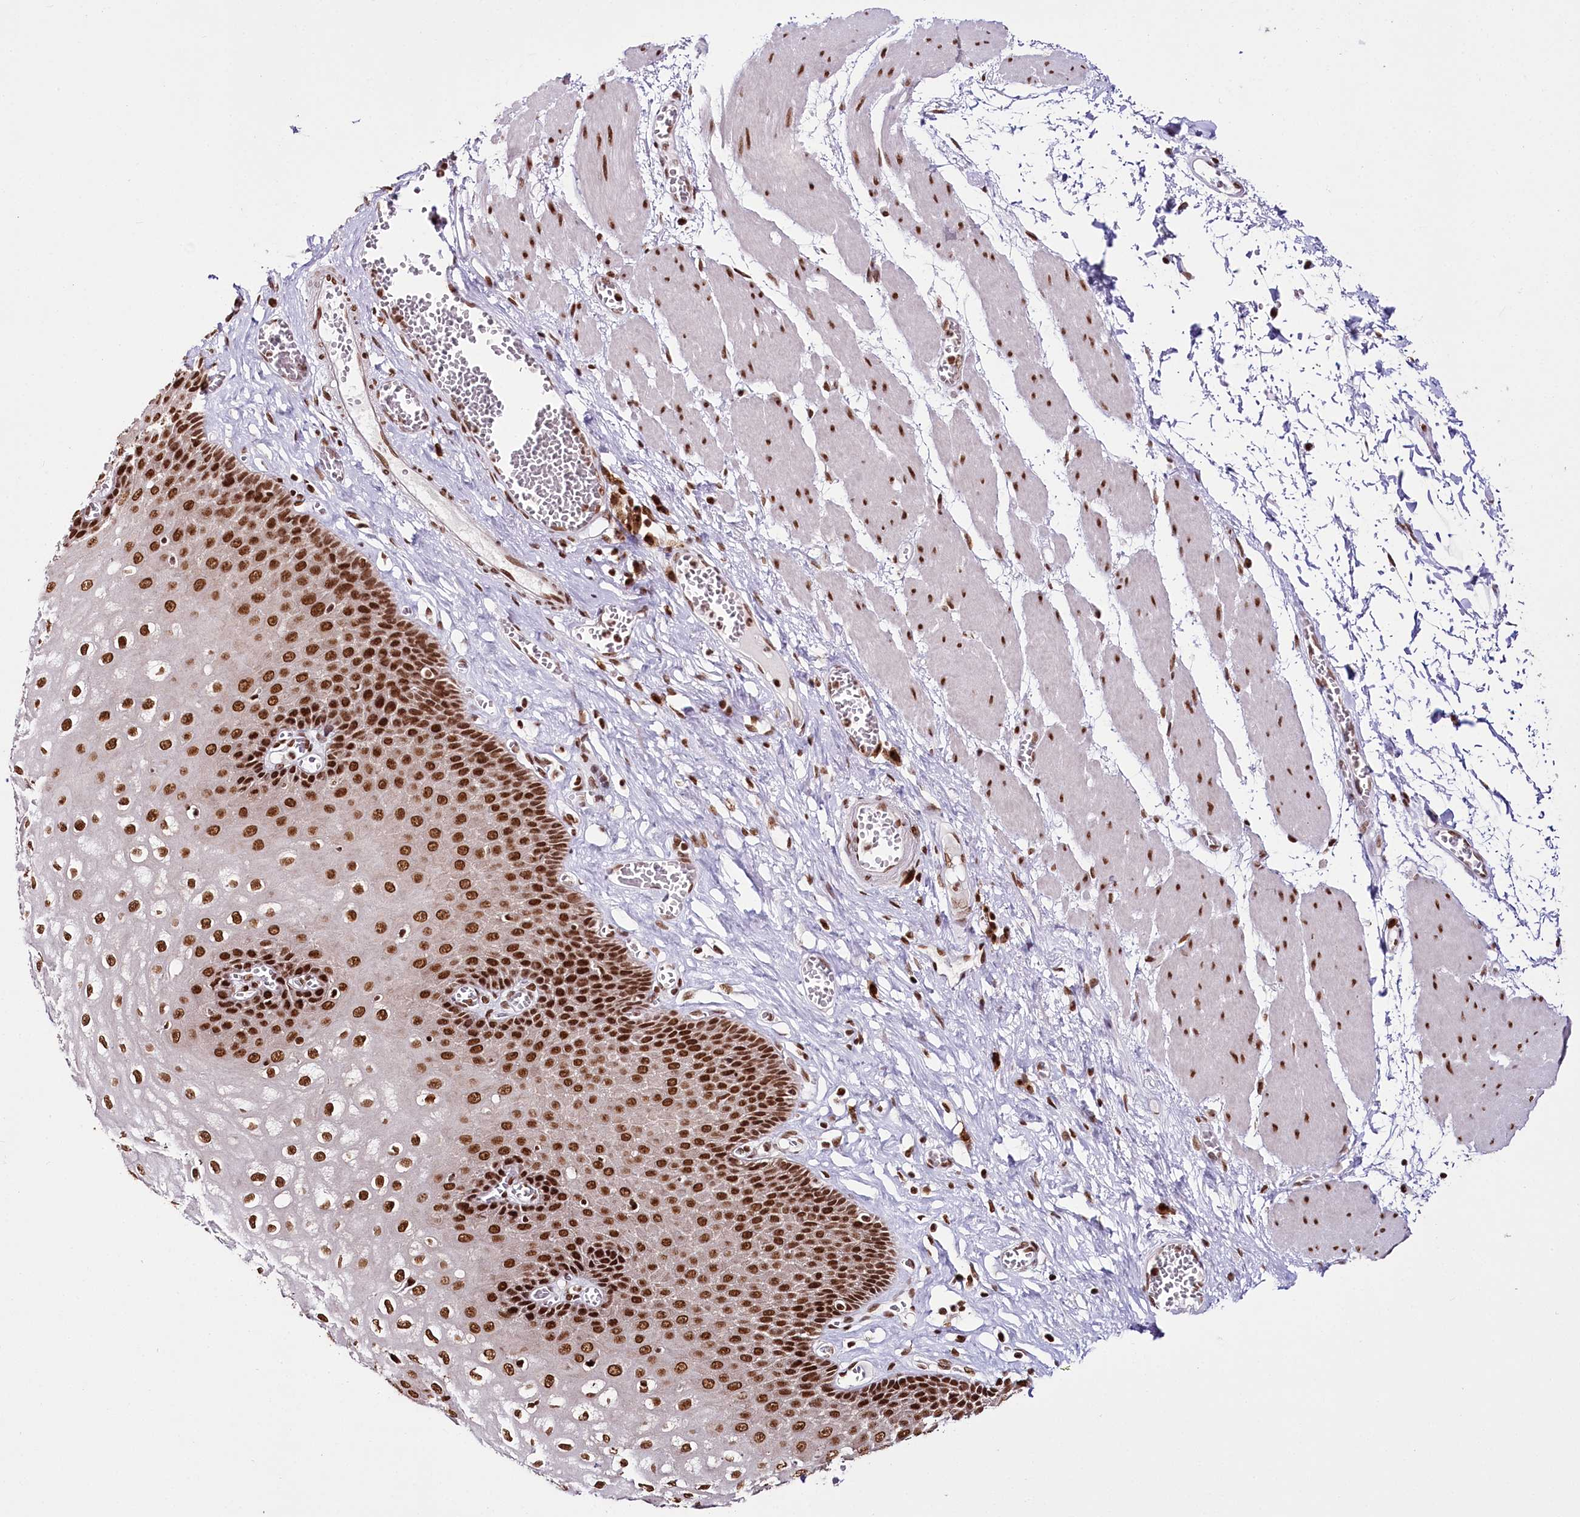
{"staining": {"intensity": "strong", "quantity": ">75%", "location": "nuclear"}, "tissue": "esophagus", "cell_type": "Squamous epithelial cells", "image_type": "normal", "snomed": [{"axis": "morphology", "description": "Normal tissue, NOS"}, {"axis": "topography", "description": "Esophagus"}], "caption": "Immunohistochemistry (IHC) staining of normal esophagus, which exhibits high levels of strong nuclear expression in about >75% of squamous epithelial cells indicating strong nuclear protein expression. The staining was performed using DAB (3,3'-diaminobenzidine) (brown) for protein detection and nuclei were counterstained in hematoxylin (blue).", "gene": "SMARCE1", "patient": {"sex": "male", "age": 60}}